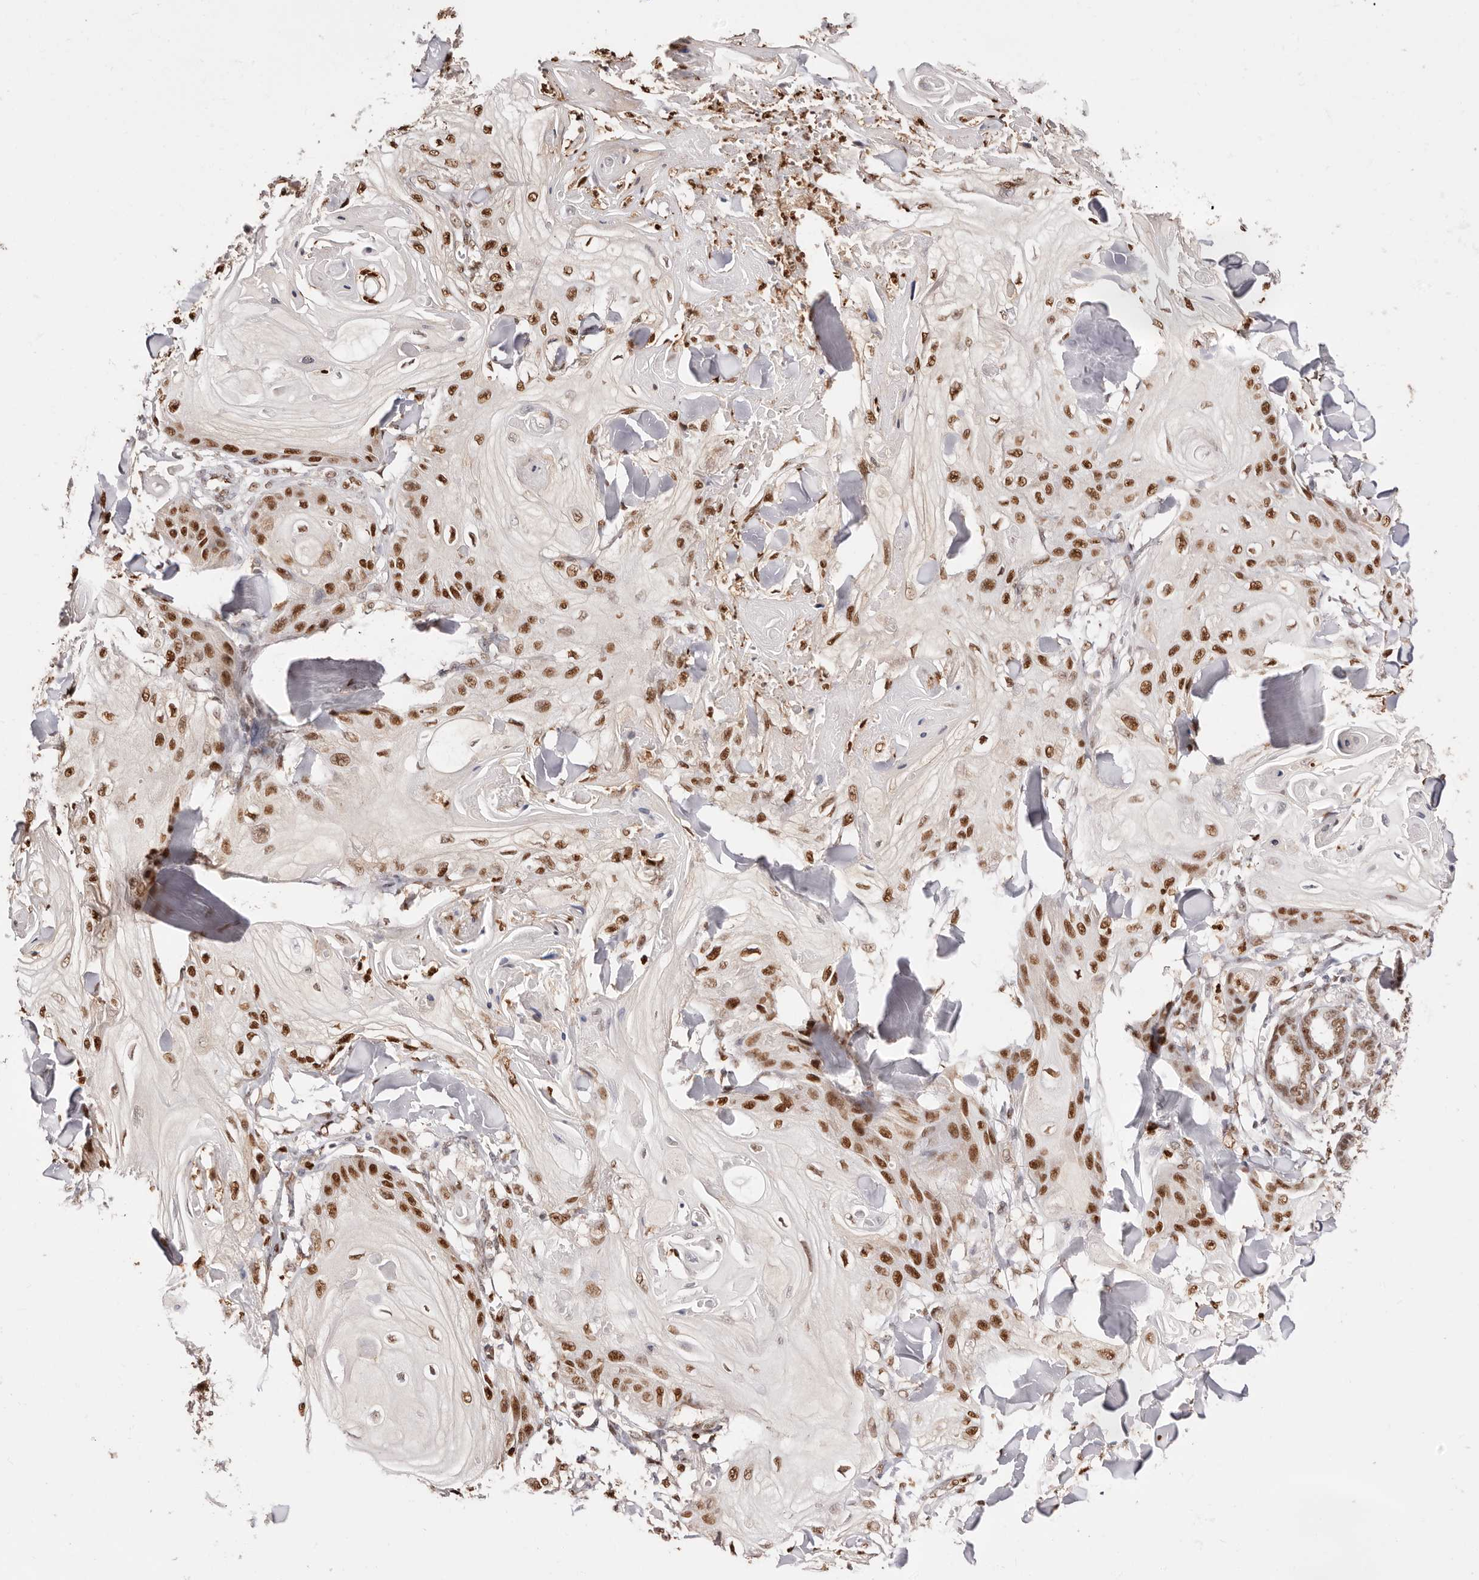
{"staining": {"intensity": "strong", "quantity": ">75%", "location": "nuclear"}, "tissue": "skin cancer", "cell_type": "Tumor cells", "image_type": "cancer", "snomed": [{"axis": "morphology", "description": "Squamous cell carcinoma, NOS"}, {"axis": "topography", "description": "Skin"}], "caption": "Immunohistochemistry (DAB) staining of human skin cancer (squamous cell carcinoma) displays strong nuclear protein staining in approximately >75% of tumor cells.", "gene": "TKT", "patient": {"sex": "male", "age": 74}}